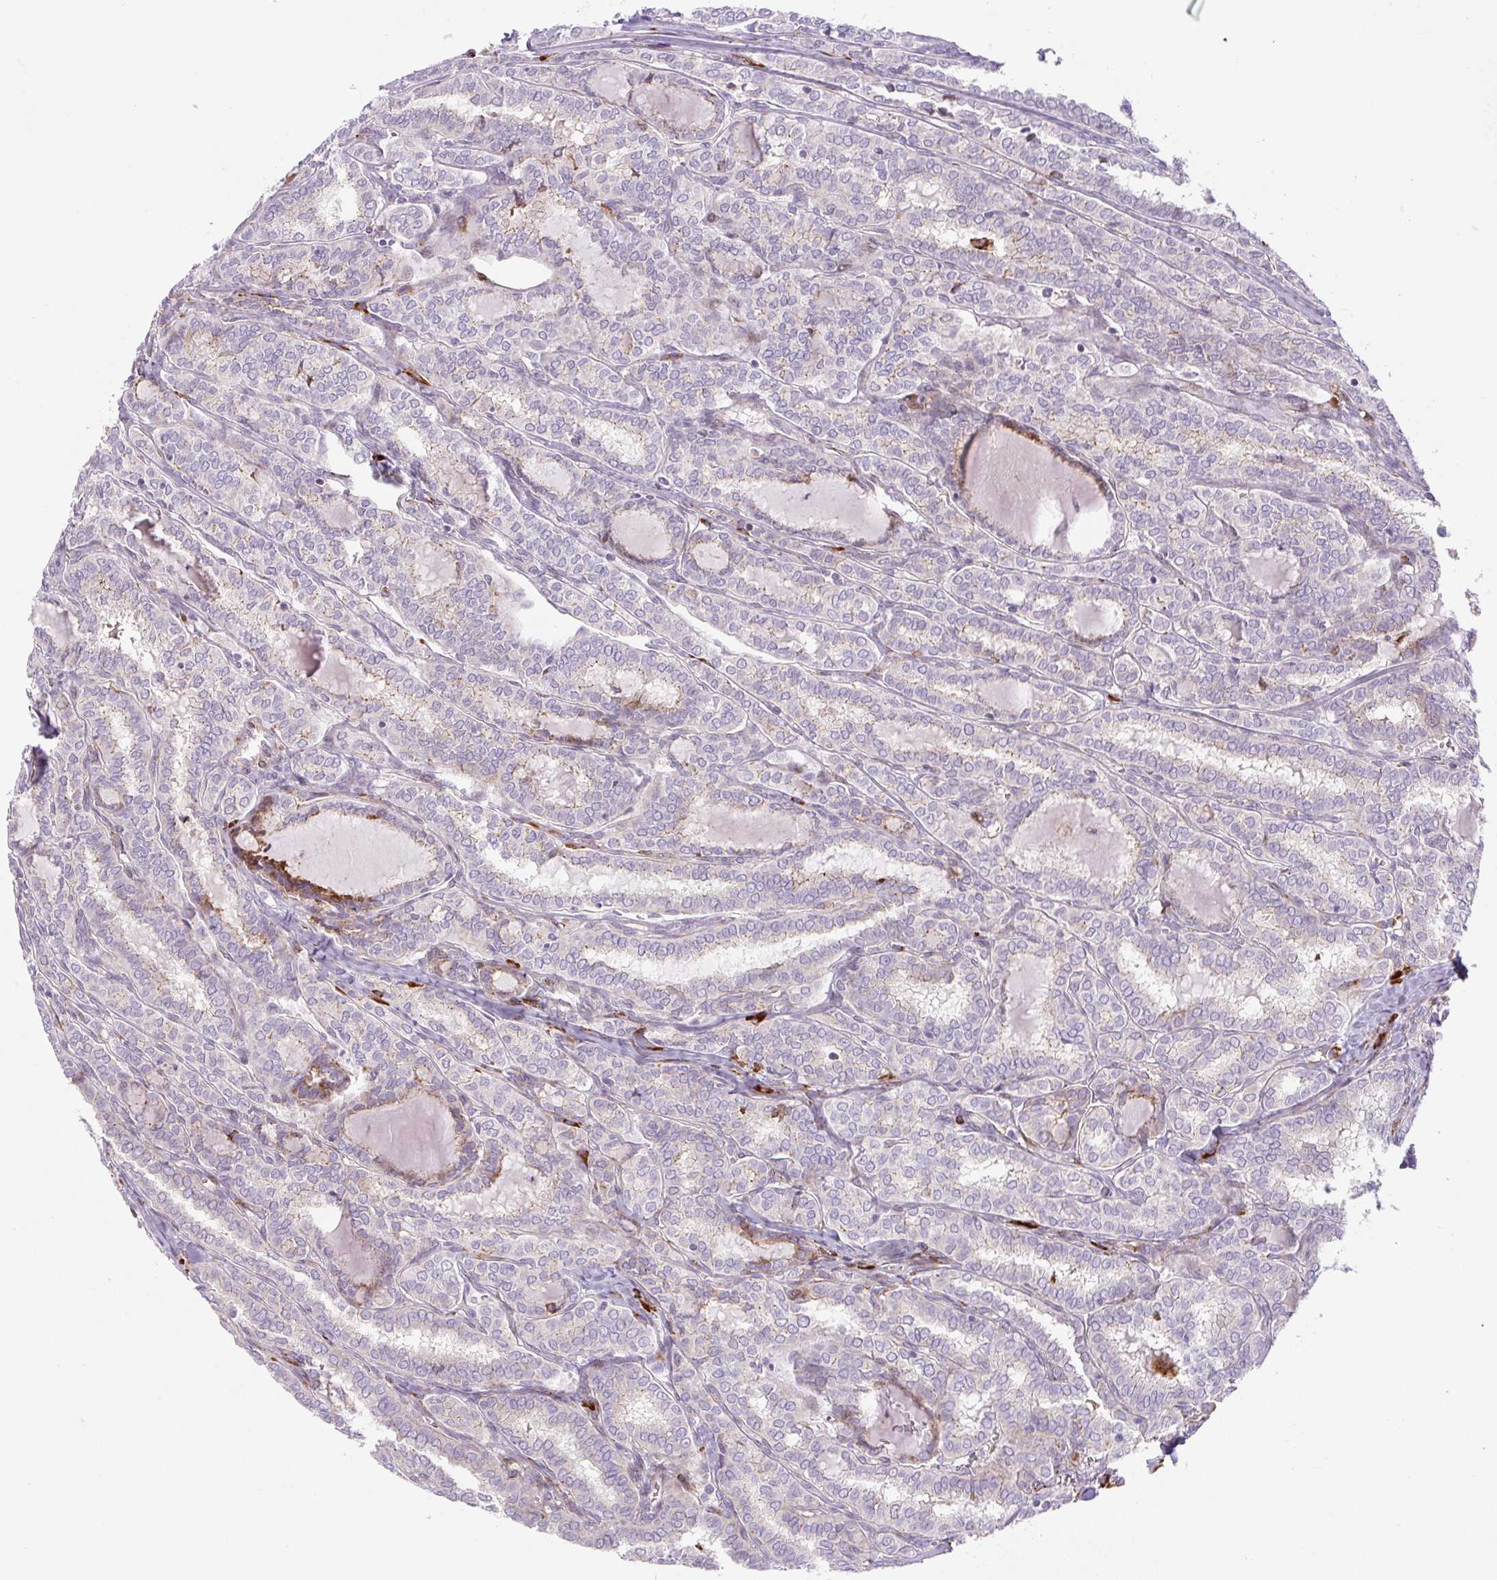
{"staining": {"intensity": "negative", "quantity": "none", "location": "none"}, "tissue": "thyroid cancer", "cell_type": "Tumor cells", "image_type": "cancer", "snomed": [{"axis": "morphology", "description": "Papillary adenocarcinoma, NOS"}, {"axis": "topography", "description": "Thyroid gland"}], "caption": "Immunohistochemistry (IHC) micrograph of human thyroid cancer (papillary adenocarcinoma) stained for a protein (brown), which exhibits no expression in tumor cells.", "gene": "DISP3", "patient": {"sex": "female", "age": 30}}